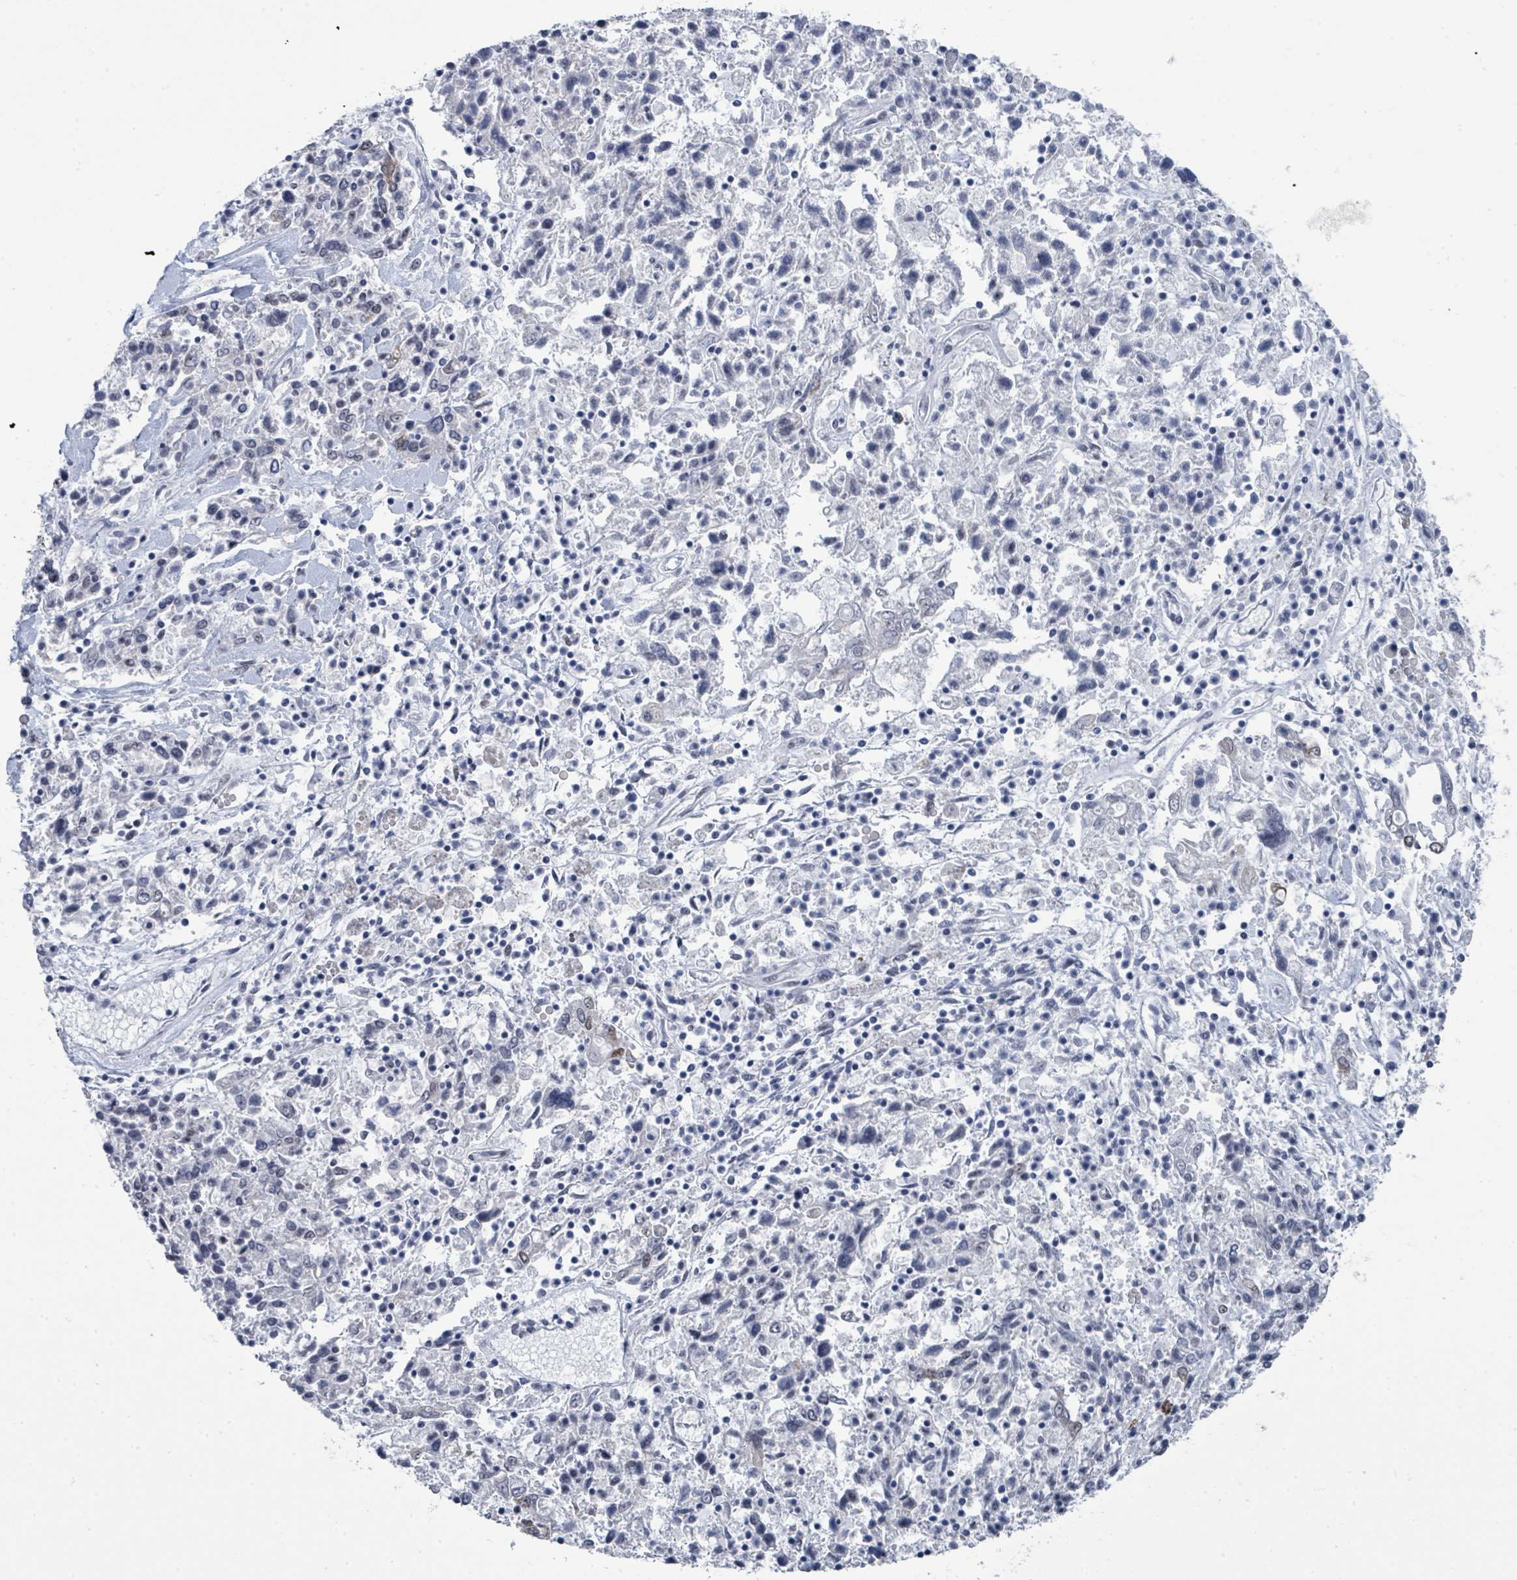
{"staining": {"intensity": "negative", "quantity": "none", "location": "none"}, "tissue": "ovarian cancer", "cell_type": "Tumor cells", "image_type": "cancer", "snomed": [{"axis": "morphology", "description": "Carcinoma, endometroid"}, {"axis": "topography", "description": "Ovary"}], "caption": "Ovarian cancer was stained to show a protein in brown. There is no significant expression in tumor cells.", "gene": "CT45A5", "patient": {"sex": "female", "age": 62}}